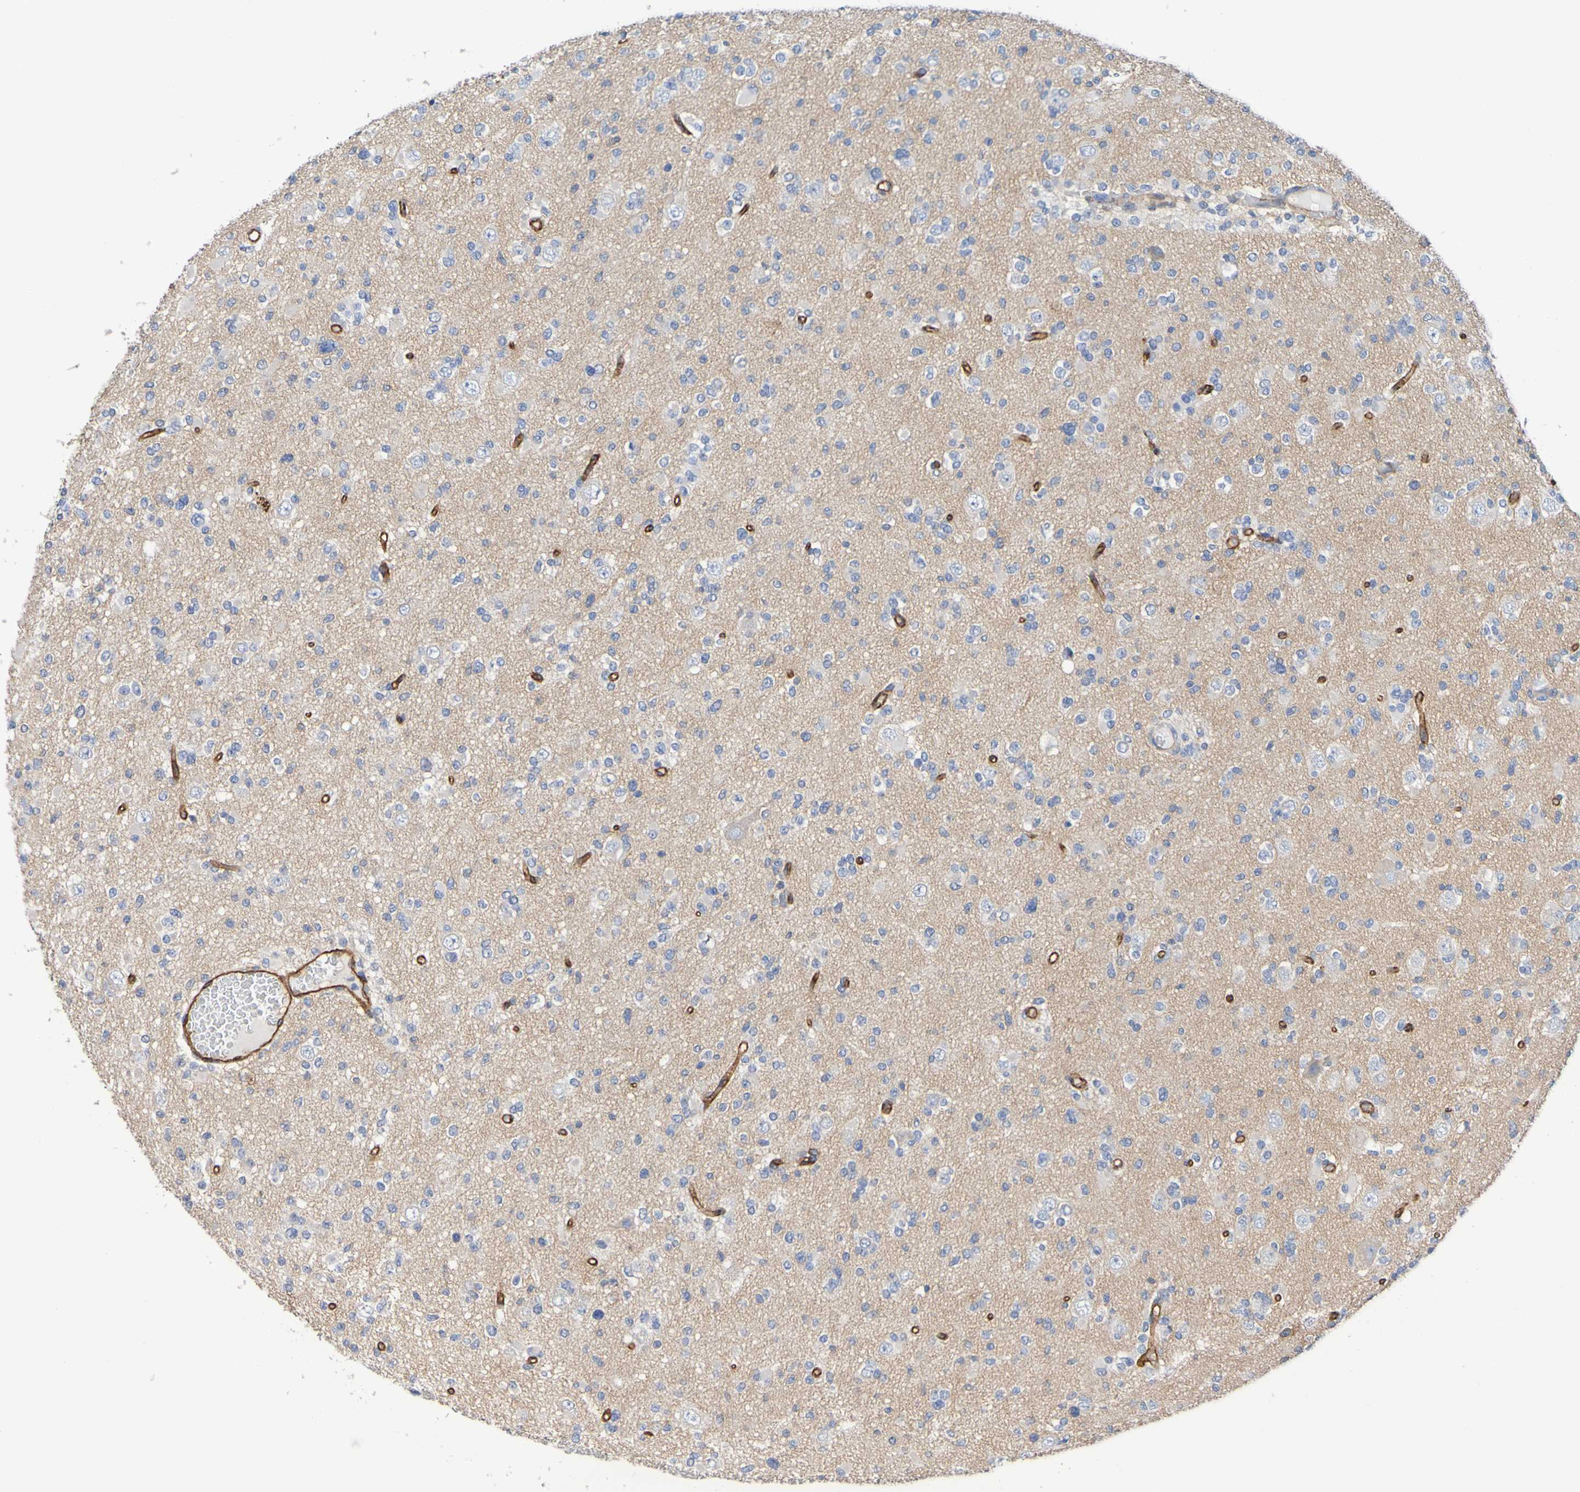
{"staining": {"intensity": "negative", "quantity": "none", "location": "none"}, "tissue": "glioma", "cell_type": "Tumor cells", "image_type": "cancer", "snomed": [{"axis": "morphology", "description": "Glioma, malignant, Low grade"}, {"axis": "topography", "description": "Brain"}], "caption": "The immunohistochemistry (IHC) micrograph has no significant staining in tumor cells of glioma tissue.", "gene": "SLC3A2", "patient": {"sex": "female", "age": 22}}